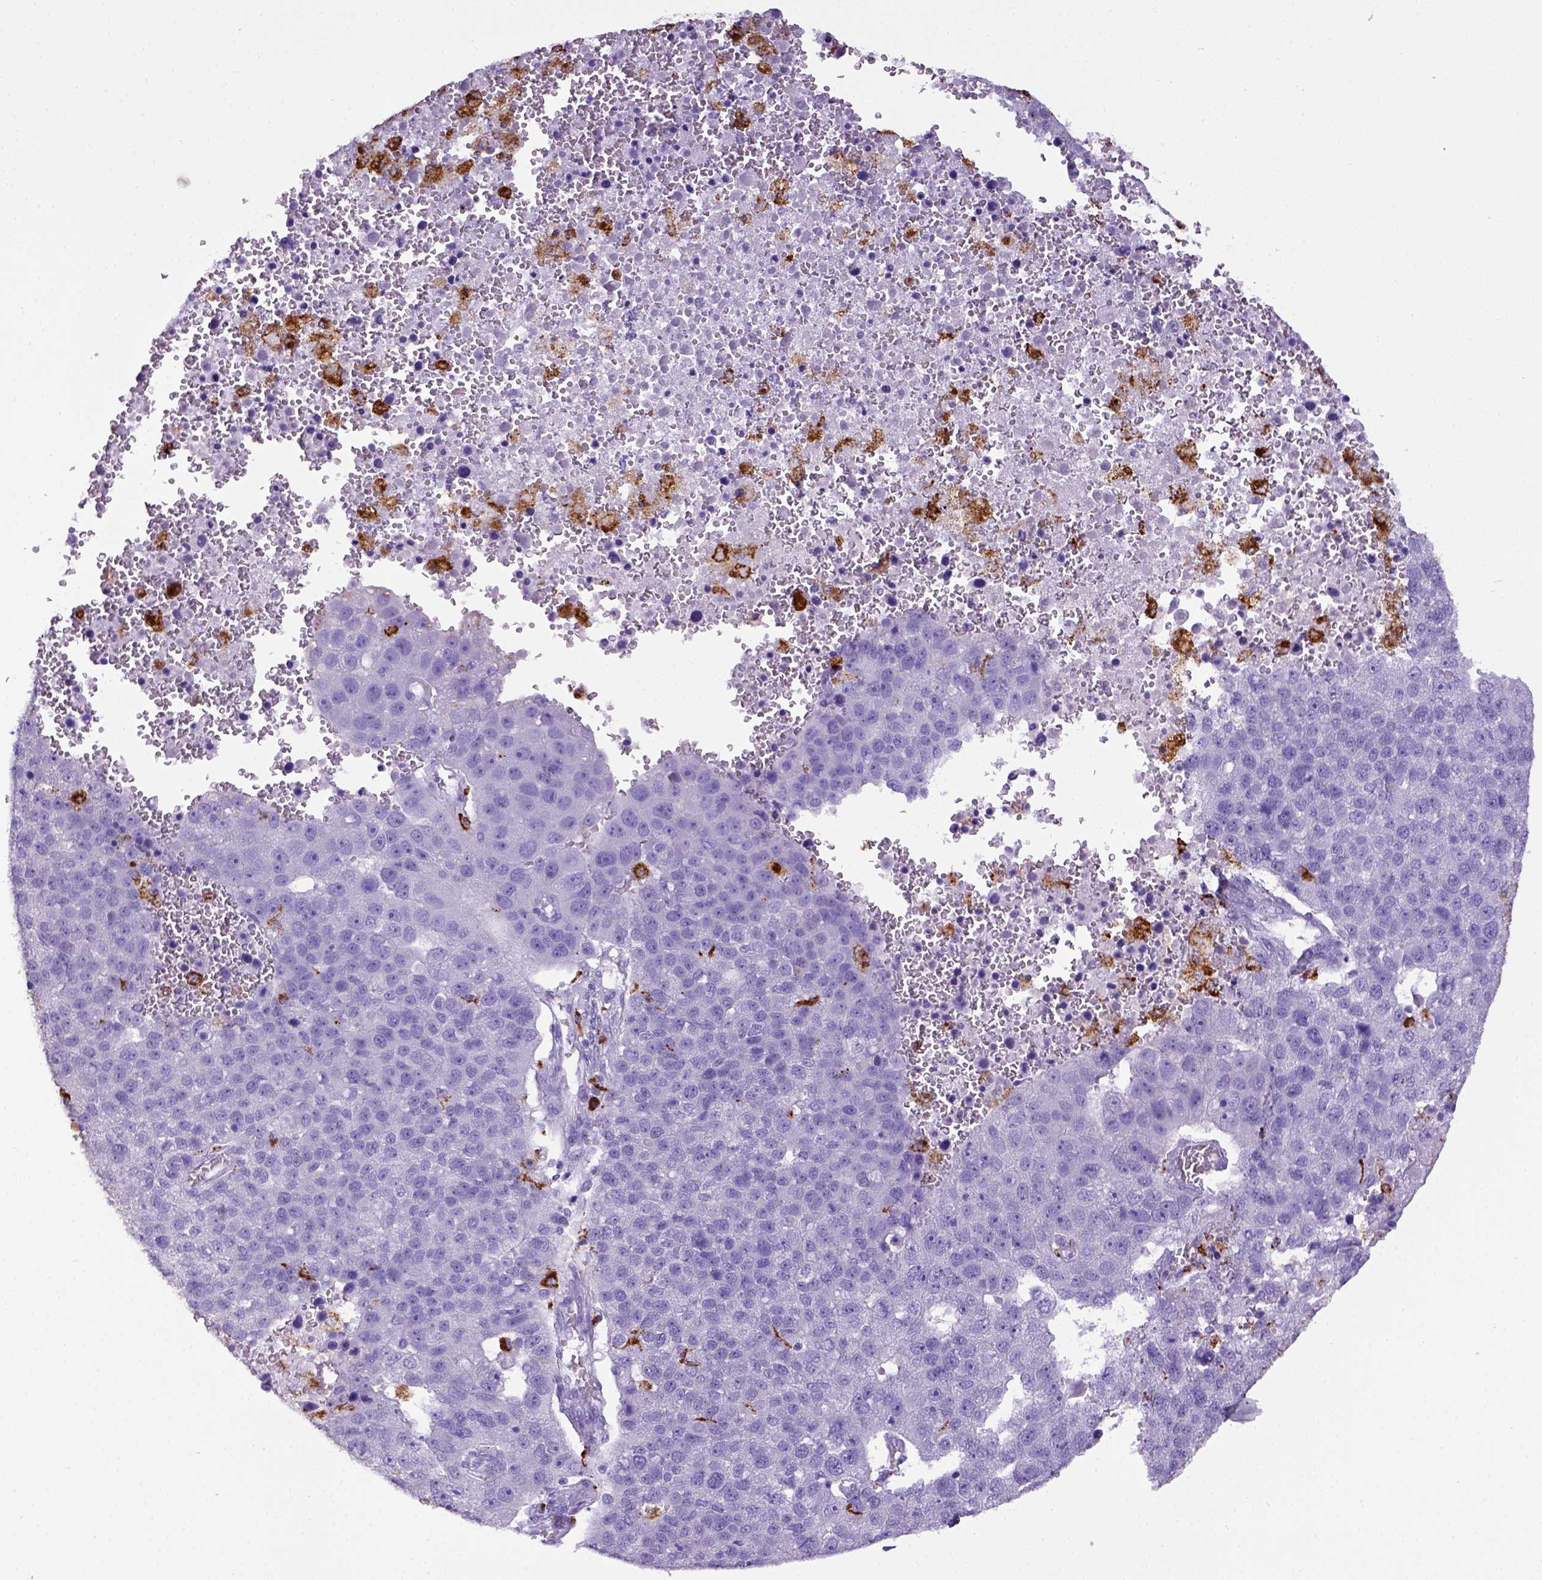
{"staining": {"intensity": "negative", "quantity": "none", "location": "none"}, "tissue": "pancreatic cancer", "cell_type": "Tumor cells", "image_type": "cancer", "snomed": [{"axis": "morphology", "description": "Adenocarcinoma, NOS"}, {"axis": "topography", "description": "Pancreas"}], "caption": "A high-resolution image shows immunohistochemistry staining of pancreatic cancer, which displays no significant expression in tumor cells.", "gene": "CD68", "patient": {"sex": "female", "age": 61}}